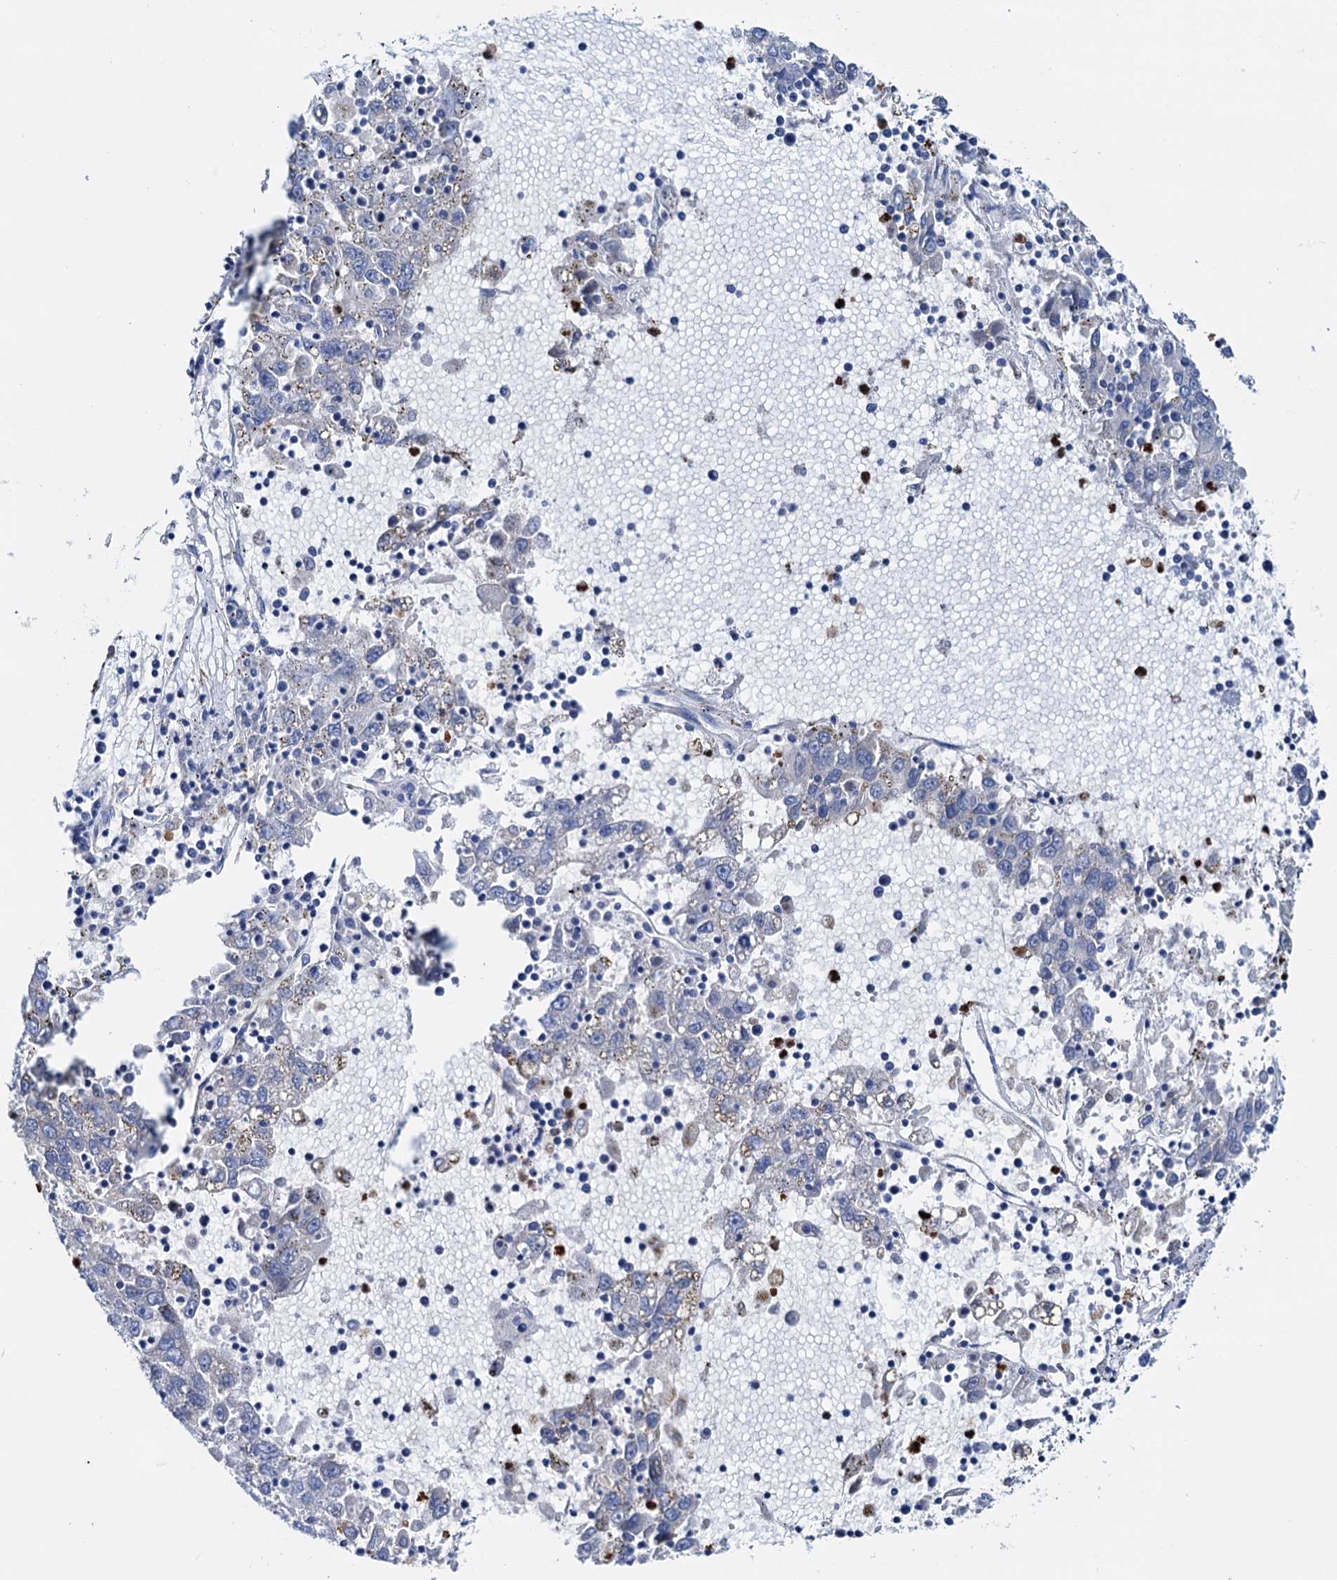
{"staining": {"intensity": "negative", "quantity": "none", "location": "none"}, "tissue": "liver cancer", "cell_type": "Tumor cells", "image_type": "cancer", "snomed": [{"axis": "morphology", "description": "Carcinoma, Hepatocellular, NOS"}, {"axis": "topography", "description": "Liver"}], "caption": "Liver cancer was stained to show a protein in brown. There is no significant expression in tumor cells.", "gene": "RASSF9", "patient": {"sex": "male", "age": 49}}